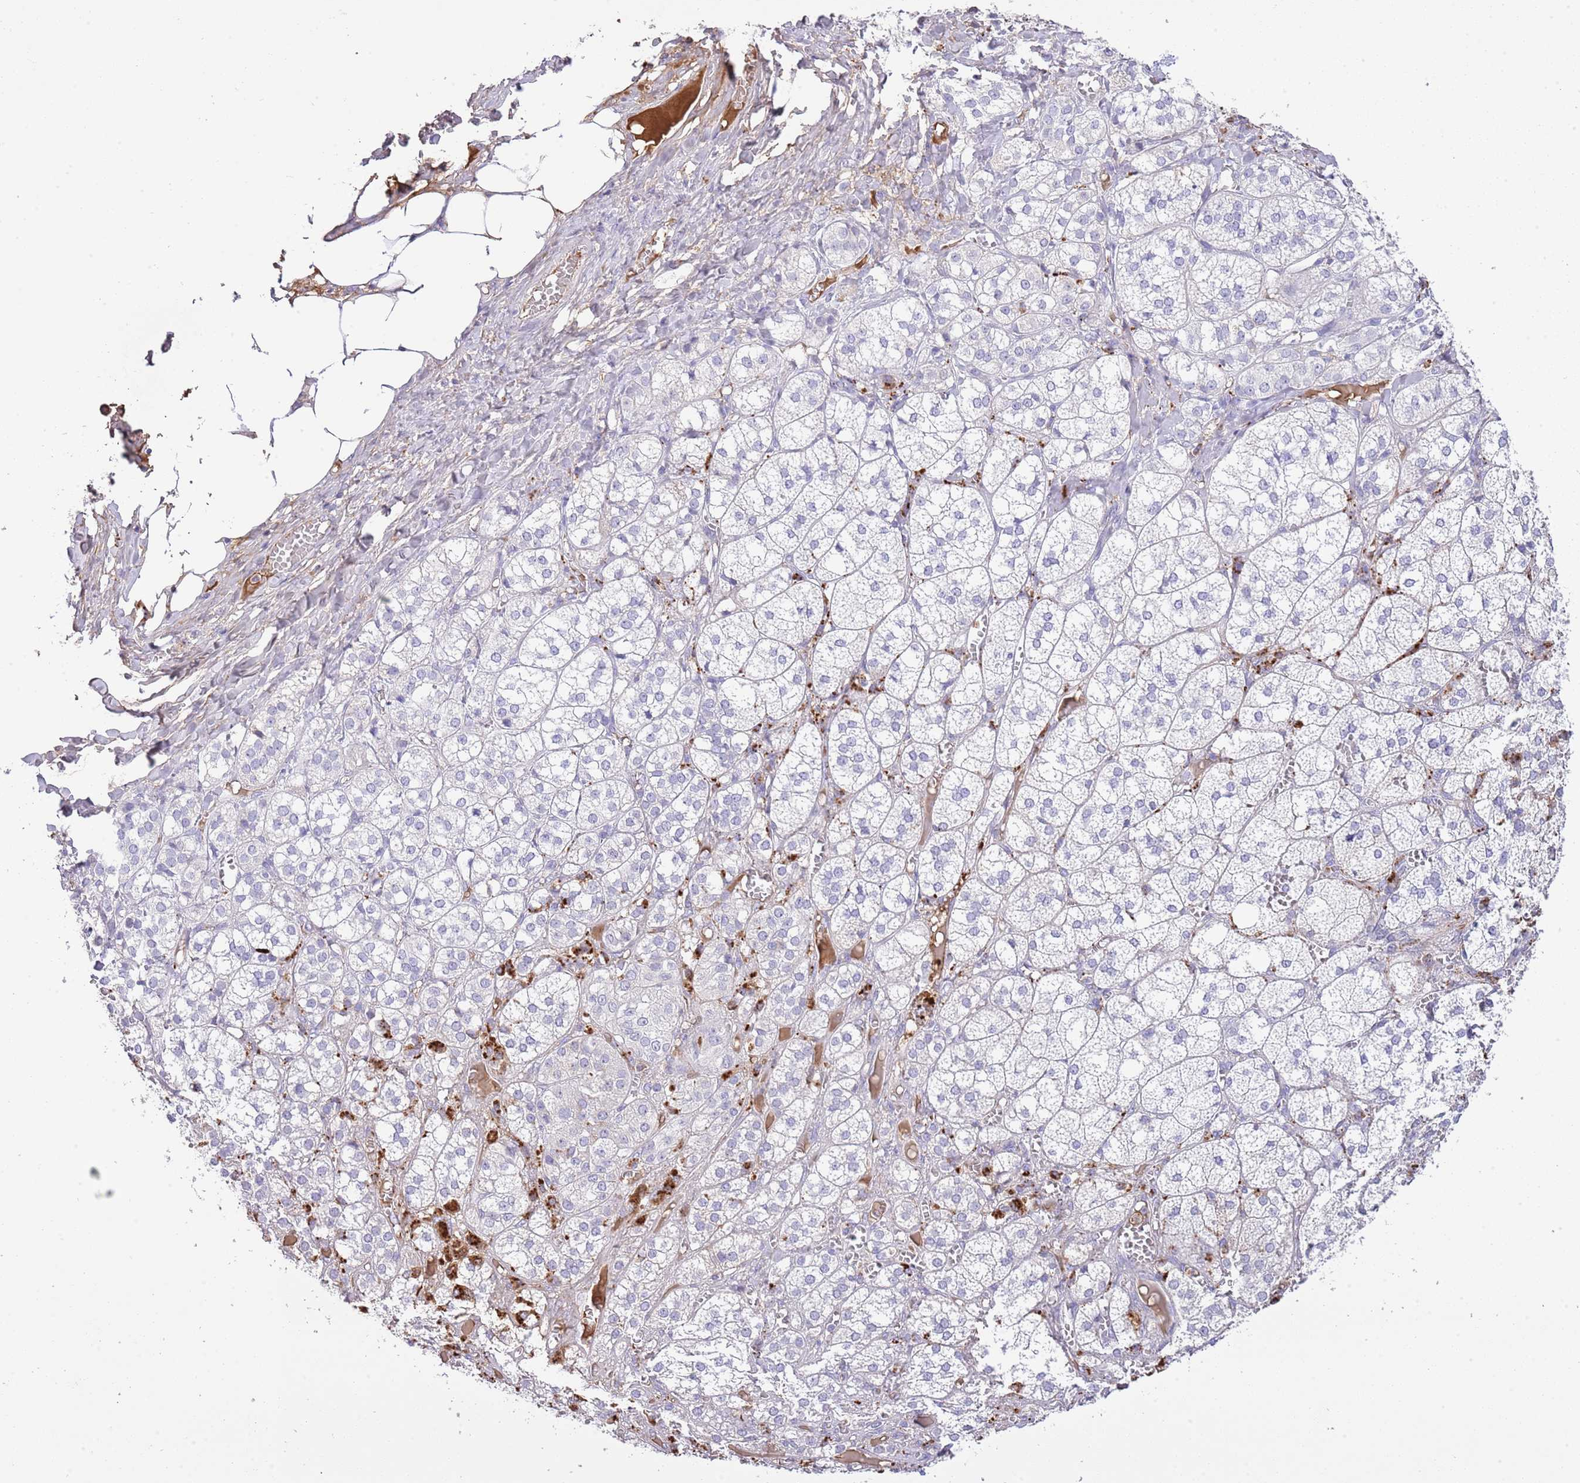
{"staining": {"intensity": "negative", "quantity": "none", "location": "none"}, "tissue": "adrenal gland", "cell_type": "Glandular cells", "image_type": "normal", "snomed": [{"axis": "morphology", "description": "Normal tissue, NOS"}, {"axis": "topography", "description": "Adrenal gland"}], "caption": "The image displays no significant positivity in glandular cells of adrenal gland. (Brightfield microscopy of DAB immunohistochemistry at high magnification).", "gene": "OR2Z1", "patient": {"sex": "female", "age": 61}}